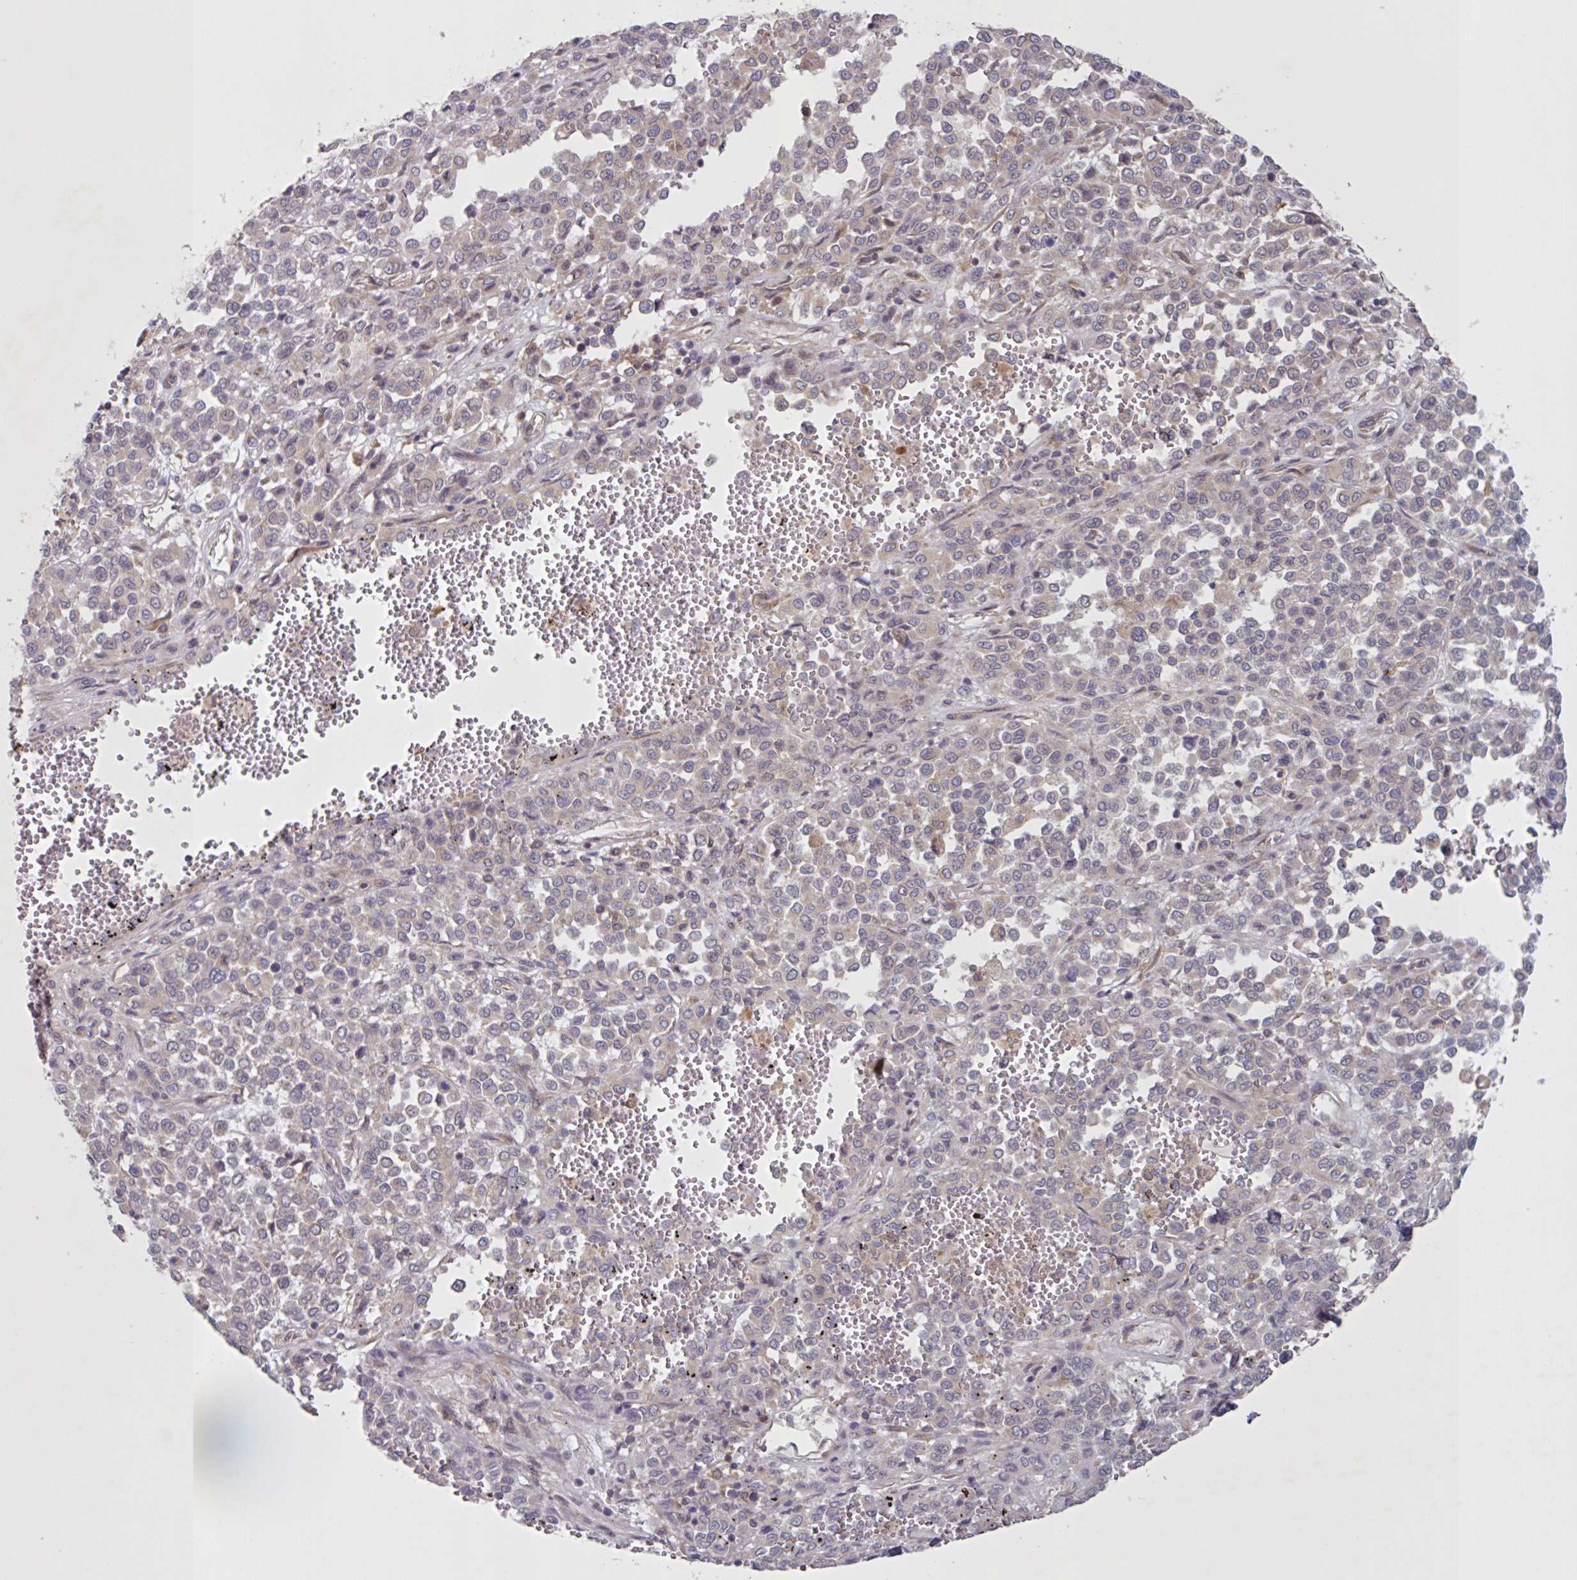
{"staining": {"intensity": "negative", "quantity": "none", "location": "none"}, "tissue": "melanoma", "cell_type": "Tumor cells", "image_type": "cancer", "snomed": [{"axis": "morphology", "description": "Malignant melanoma, Metastatic site"}, {"axis": "topography", "description": "Pancreas"}], "caption": "Immunohistochemistry (IHC) image of neoplastic tissue: human melanoma stained with DAB (3,3'-diaminobenzidine) displays no significant protein expression in tumor cells.", "gene": "CAMLG", "patient": {"sex": "female", "age": 30}}